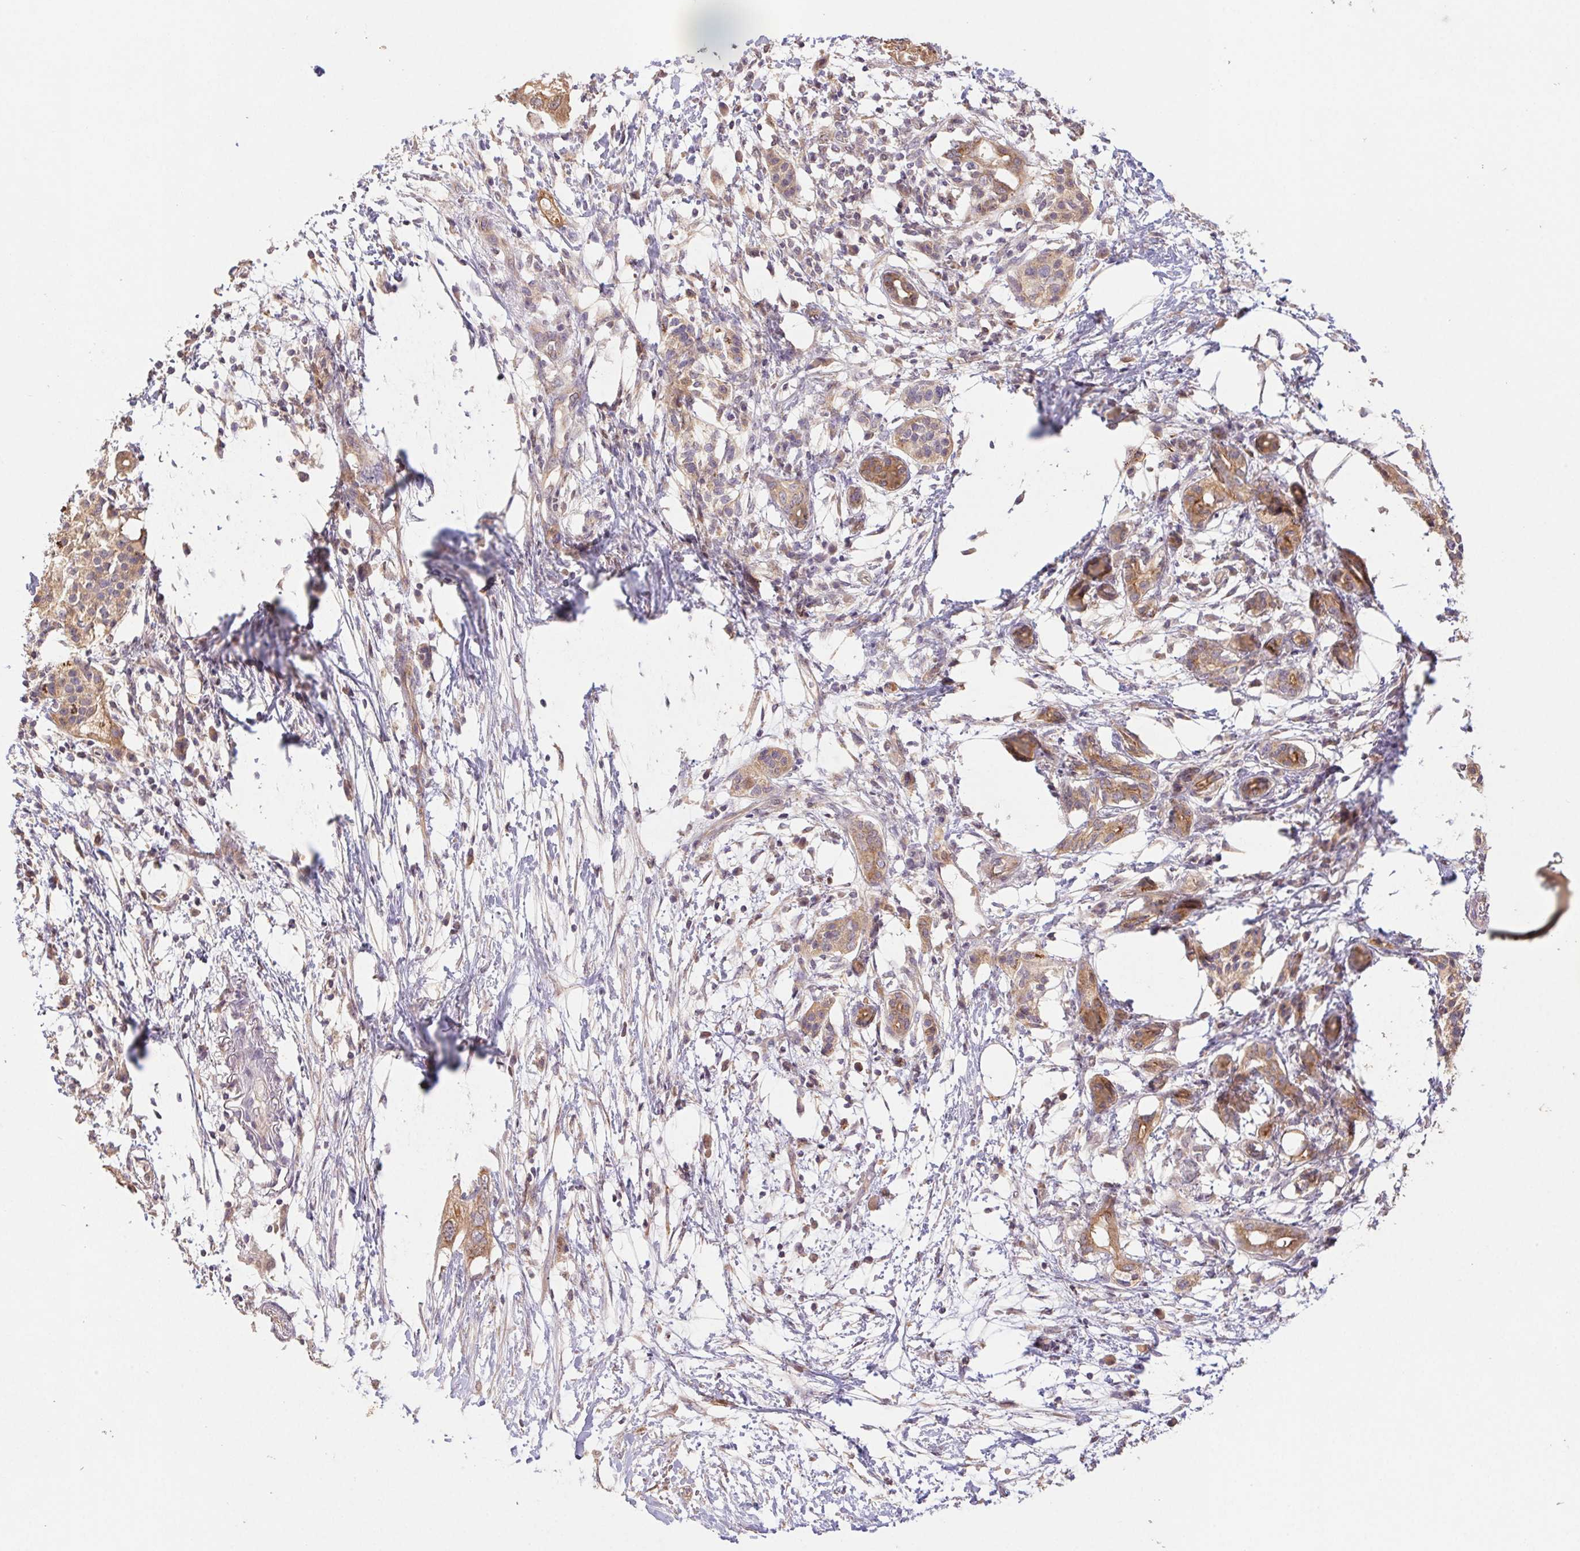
{"staining": {"intensity": "moderate", "quantity": ">75%", "location": "cytoplasmic/membranous"}, "tissue": "pancreatic cancer", "cell_type": "Tumor cells", "image_type": "cancer", "snomed": [{"axis": "morphology", "description": "Adenocarcinoma, NOS"}, {"axis": "topography", "description": "Pancreas"}], "caption": "Human pancreatic cancer (adenocarcinoma) stained with a brown dye reveals moderate cytoplasmic/membranous positive expression in approximately >75% of tumor cells.", "gene": "RAB11A", "patient": {"sex": "female", "age": 72}}